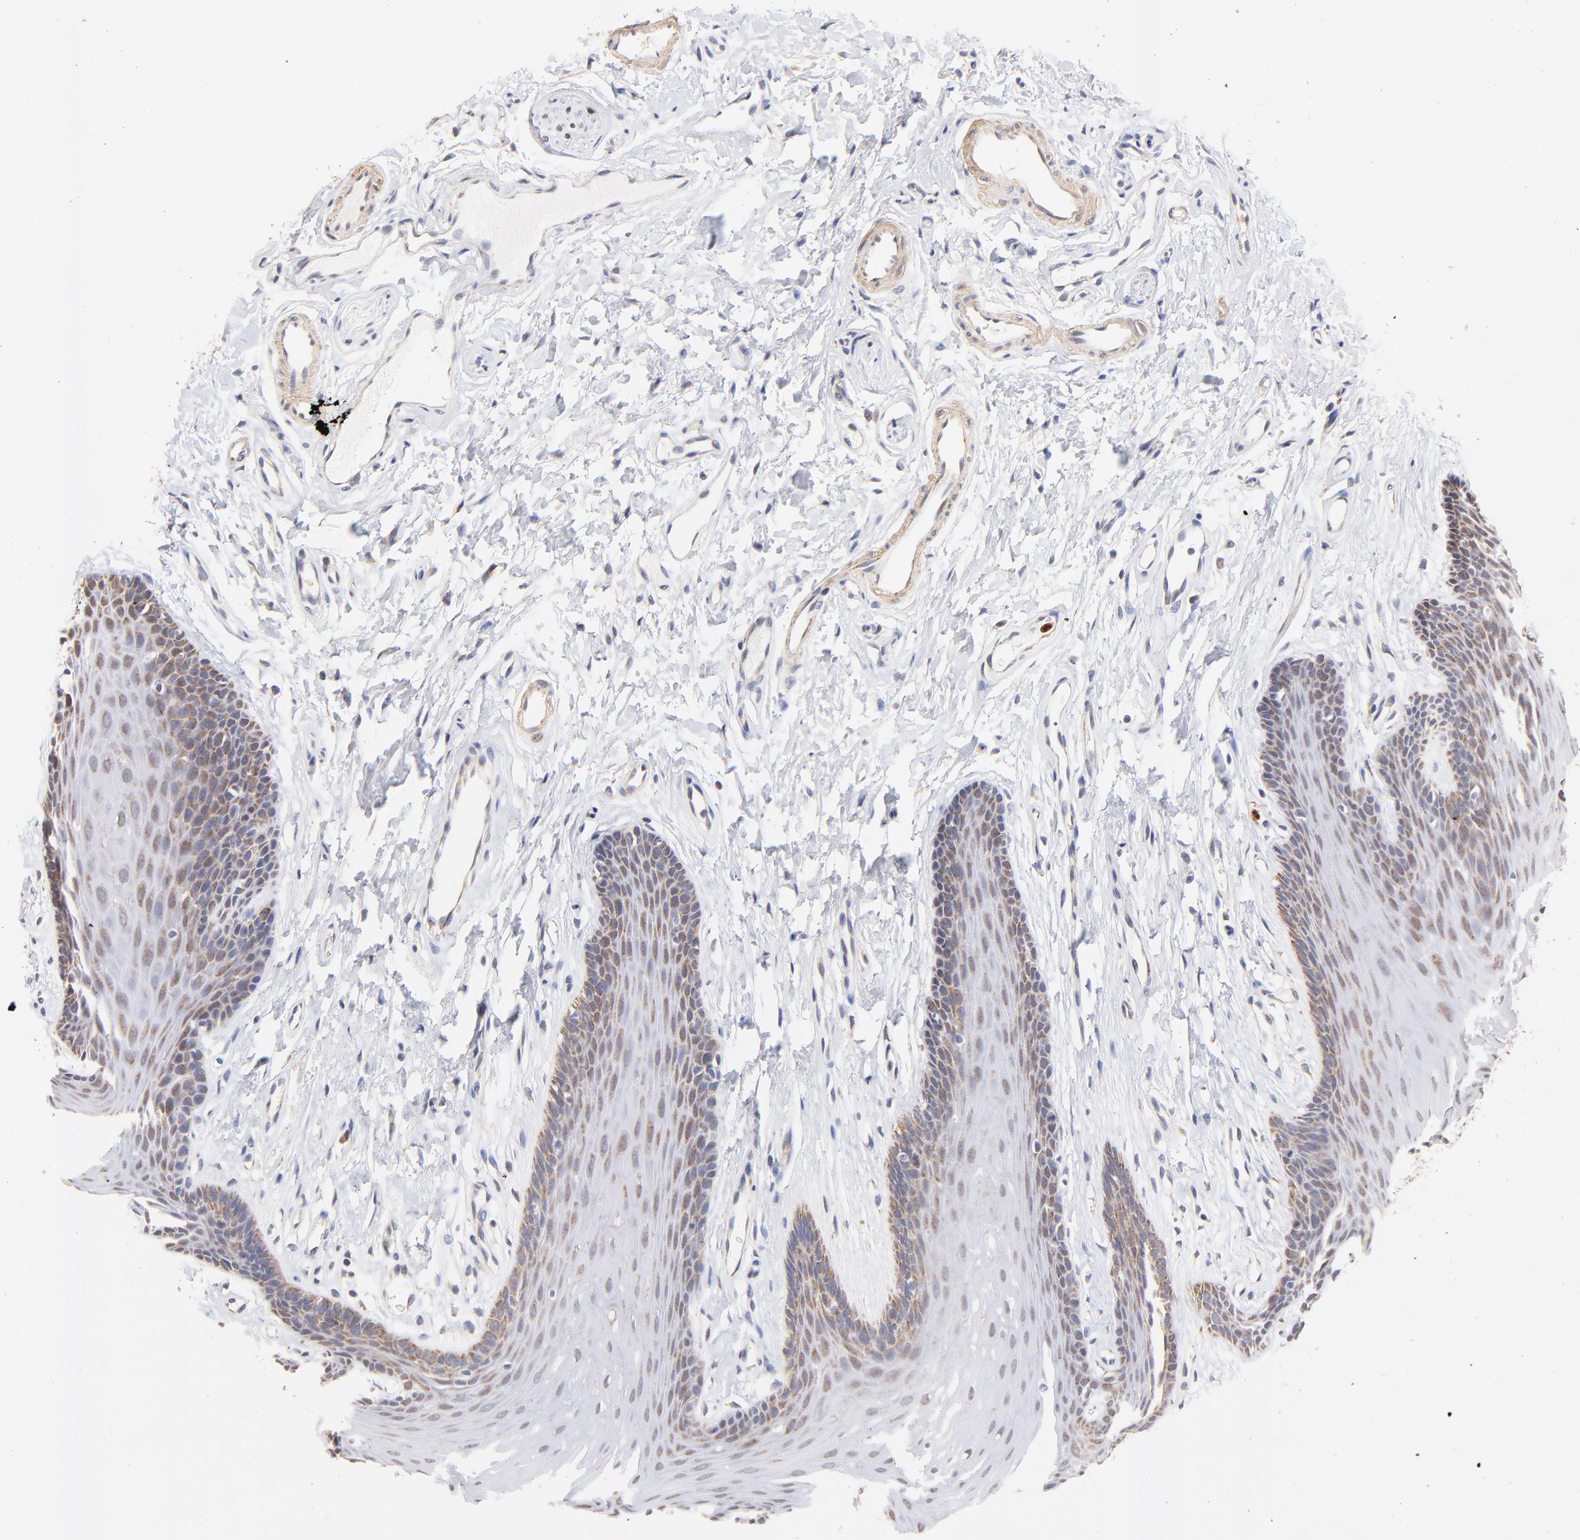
{"staining": {"intensity": "moderate", "quantity": "<25%", "location": "cytoplasmic/membranous"}, "tissue": "oral mucosa", "cell_type": "Squamous epithelial cells", "image_type": "normal", "snomed": [{"axis": "morphology", "description": "Normal tissue, NOS"}, {"axis": "topography", "description": "Oral tissue"}], "caption": "About <25% of squamous epithelial cells in unremarkable oral mucosa reveal moderate cytoplasmic/membranous protein staining as visualized by brown immunohistochemical staining.", "gene": "BBOF1", "patient": {"sex": "male", "age": 62}}